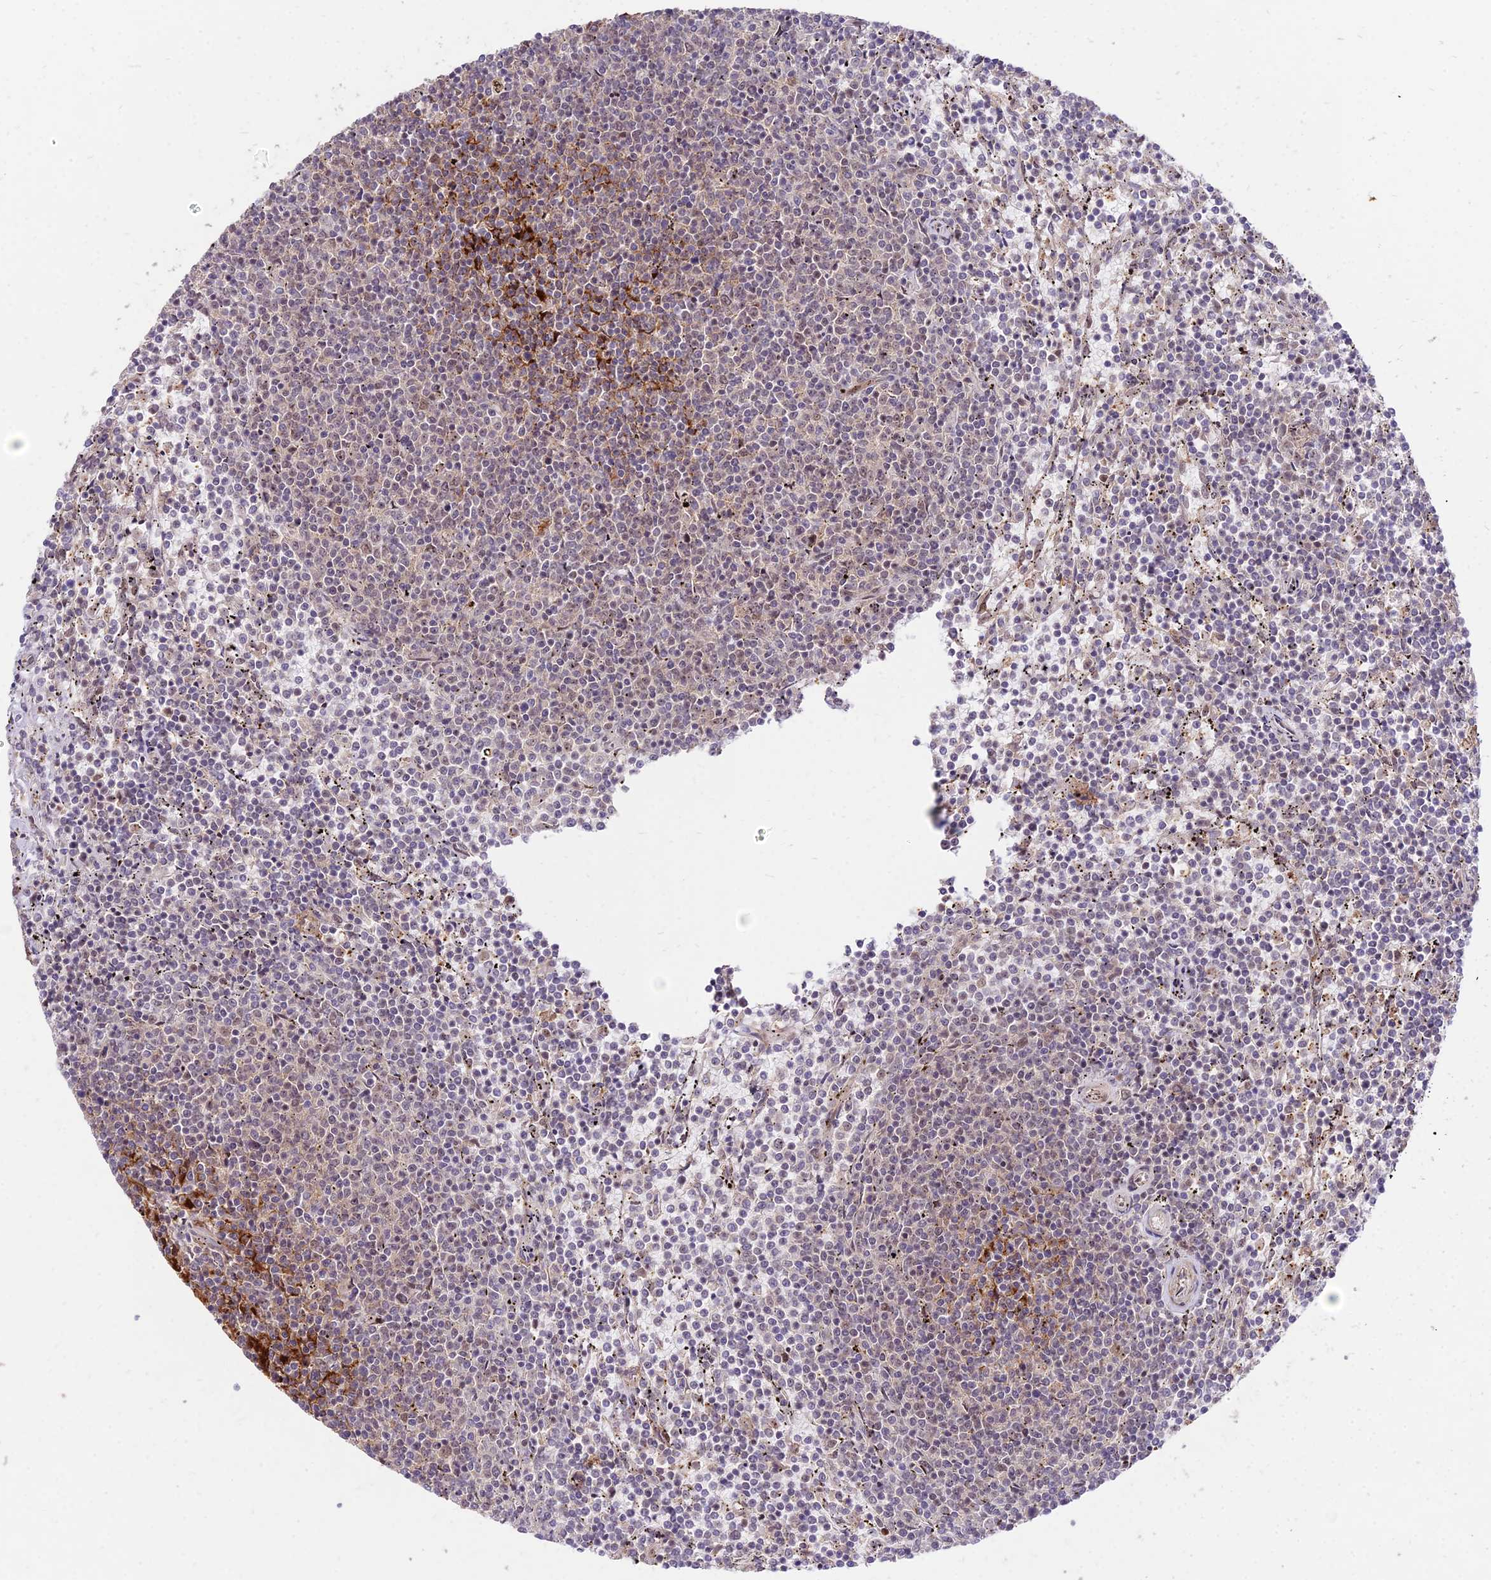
{"staining": {"intensity": "weak", "quantity": "25%-75%", "location": "nuclear"}, "tissue": "lymphoma", "cell_type": "Tumor cells", "image_type": "cancer", "snomed": [{"axis": "morphology", "description": "Malignant lymphoma, non-Hodgkin's type, Low grade"}, {"axis": "topography", "description": "Spleen"}], "caption": "Immunohistochemical staining of human malignant lymphoma, non-Hodgkin's type (low-grade) reveals low levels of weak nuclear positivity in about 25%-75% of tumor cells. Ihc stains the protein of interest in brown and the nuclei are stained blue.", "gene": "ZNF85", "patient": {"sex": "female", "age": 50}}